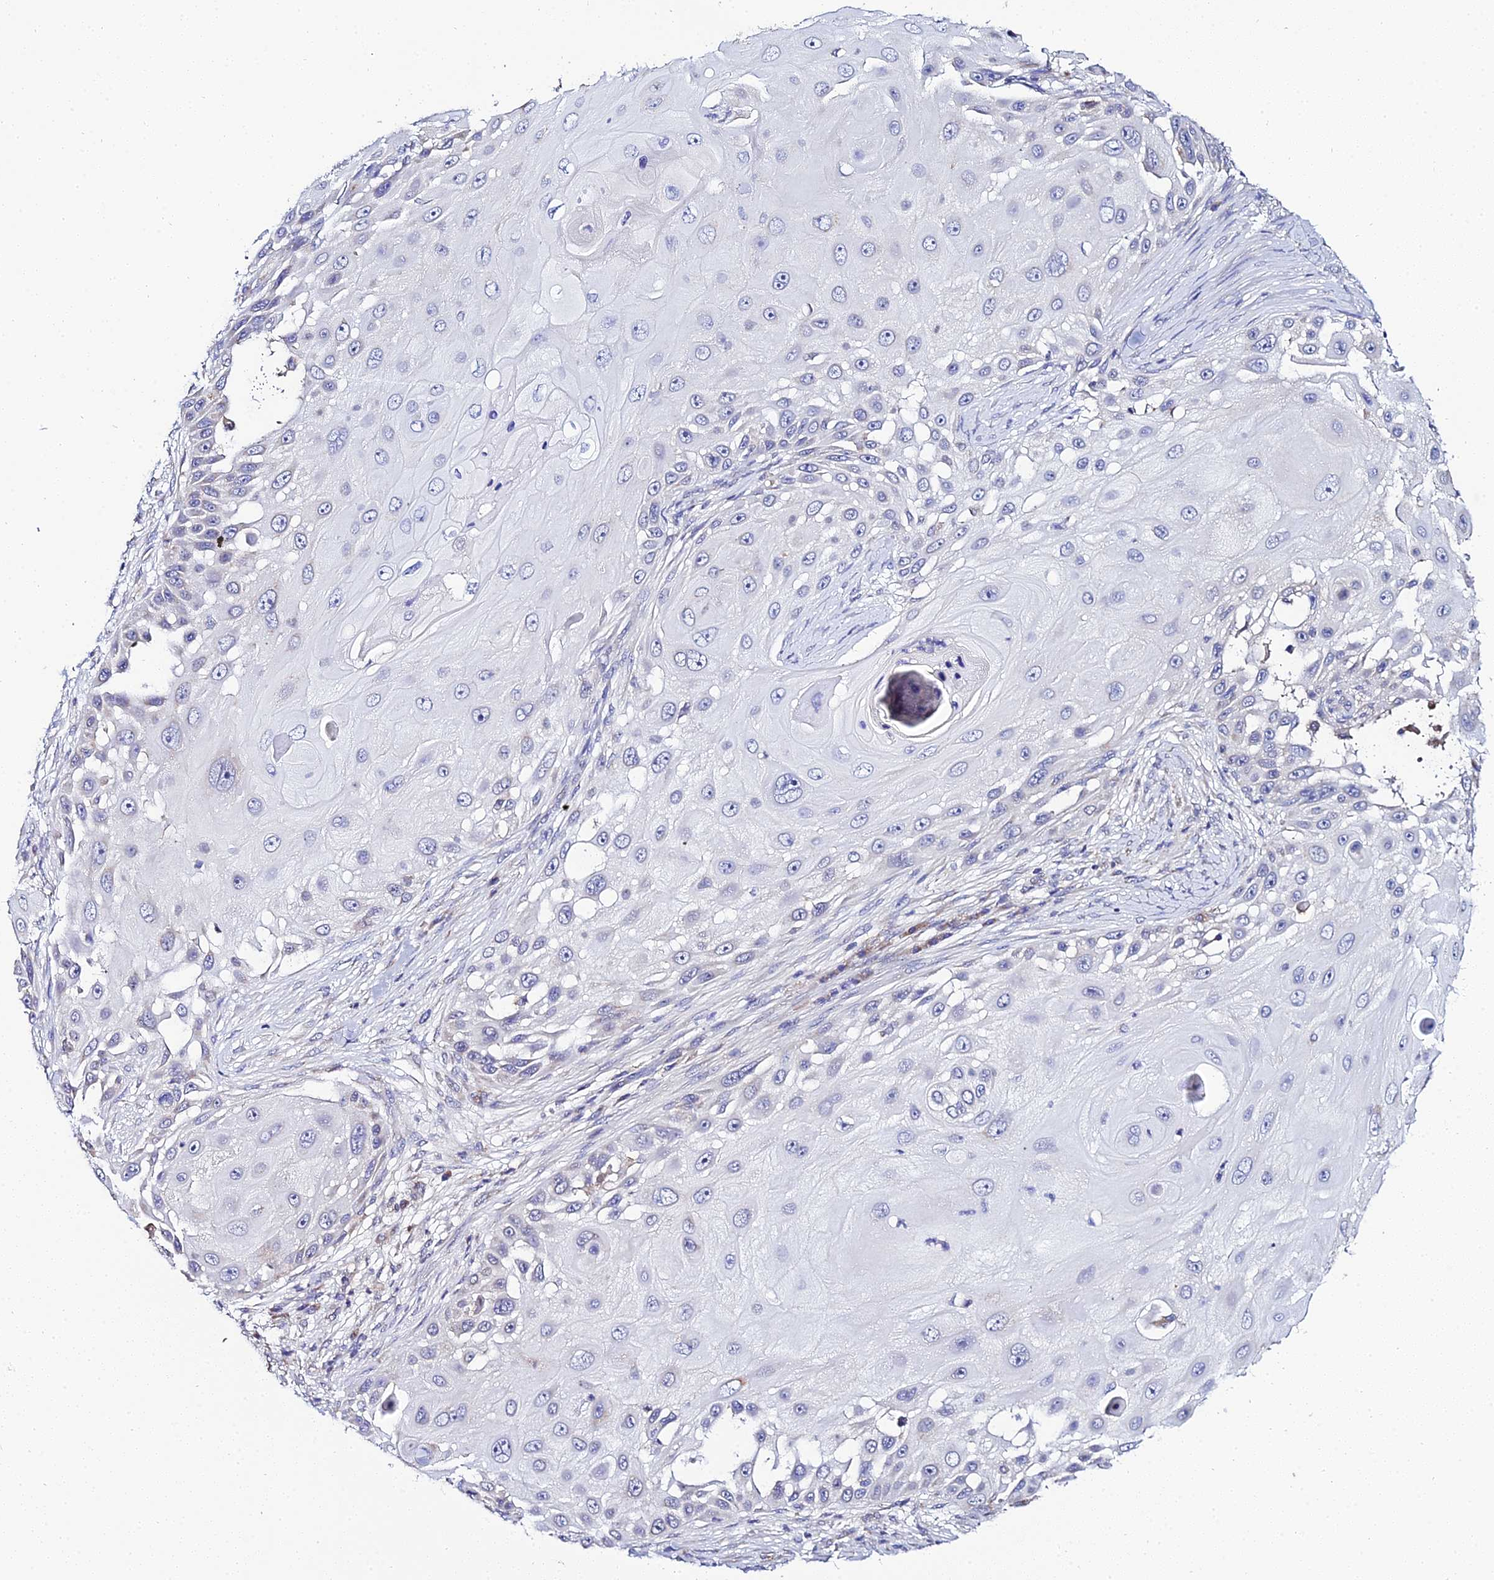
{"staining": {"intensity": "negative", "quantity": "none", "location": "none"}, "tissue": "skin cancer", "cell_type": "Tumor cells", "image_type": "cancer", "snomed": [{"axis": "morphology", "description": "Squamous cell carcinoma, NOS"}, {"axis": "topography", "description": "Skin"}], "caption": "DAB (3,3'-diaminobenzidine) immunohistochemical staining of human skin cancer (squamous cell carcinoma) displays no significant positivity in tumor cells. (Stains: DAB immunohistochemistry with hematoxylin counter stain, Microscopy: brightfield microscopy at high magnification).", "gene": "ZXDA", "patient": {"sex": "female", "age": 44}}